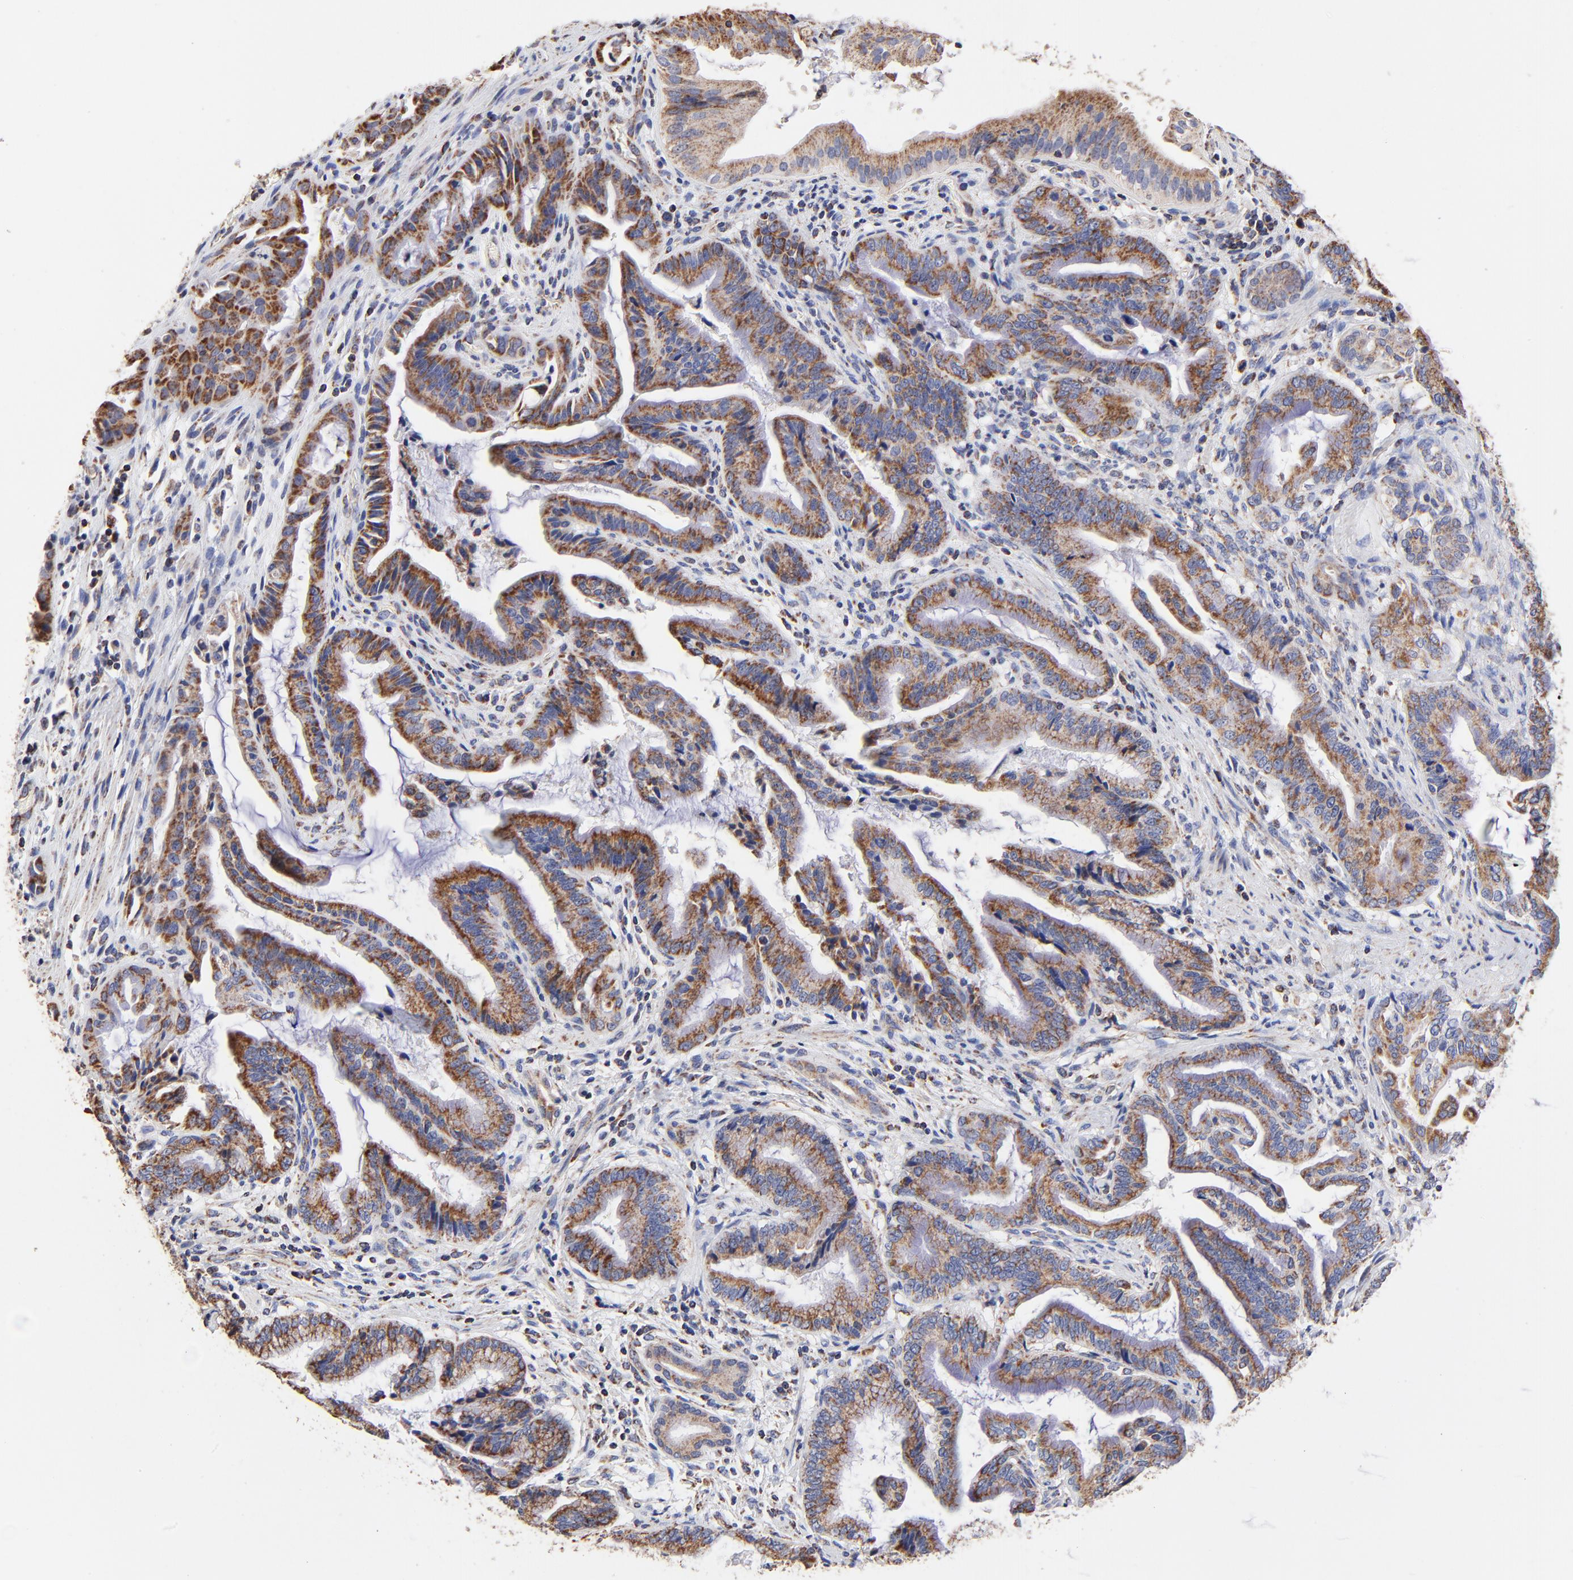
{"staining": {"intensity": "moderate", "quantity": ">75%", "location": "cytoplasmic/membranous"}, "tissue": "pancreatic cancer", "cell_type": "Tumor cells", "image_type": "cancer", "snomed": [{"axis": "morphology", "description": "Adenocarcinoma, NOS"}, {"axis": "topography", "description": "Pancreas"}], "caption": "The immunohistochemical stain labels moderate cytoplasmic/membranous positivity in tumor cells of pancreatic cancer (adenocarcinoma) tissue.", "gene": "SSBP1", "patient": {"sex": "female", "age": 64}}